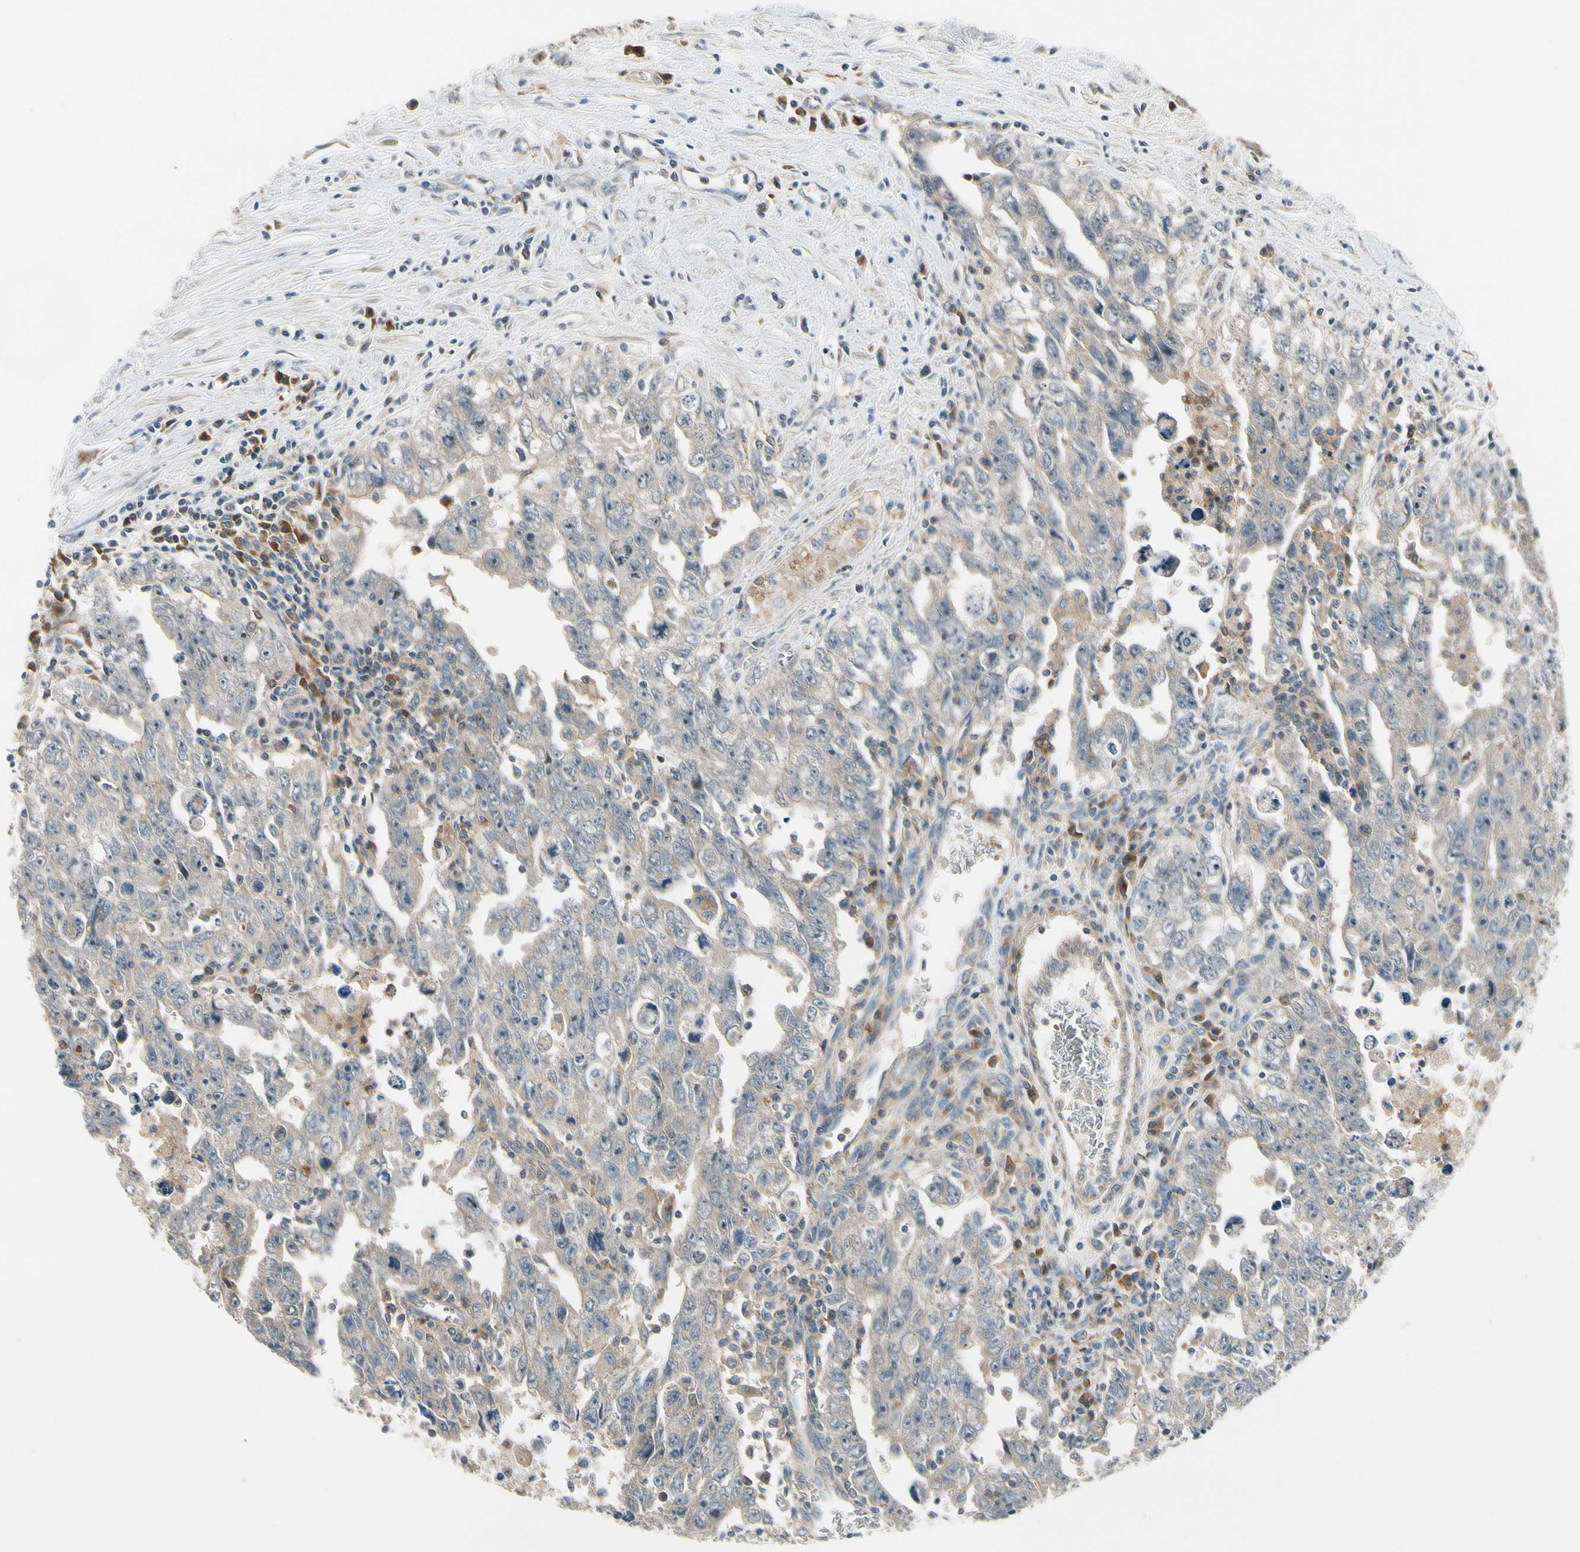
{"staining": {"intensity": "weak", "quantity": "25%-75%", "location": "cytoplasmic/membranous"}, "tissue": "testis cancer", "cell_type": "Tumor cells", "image_type": "cancer", "snomed": [{"axis": "morphology", "description": "Carcinoma, Embryonal, NOS"}, {"axis": "topography", "description": "Testis"}], "caption": "About 25%-75% of tumor cells in human testis cancer reveal weak cytoplasmic/membranous protein staining as visualized by brown immunohistochemical staining.", "gene": "MST1R", "patient": {"sex": "male", "age": 28}}